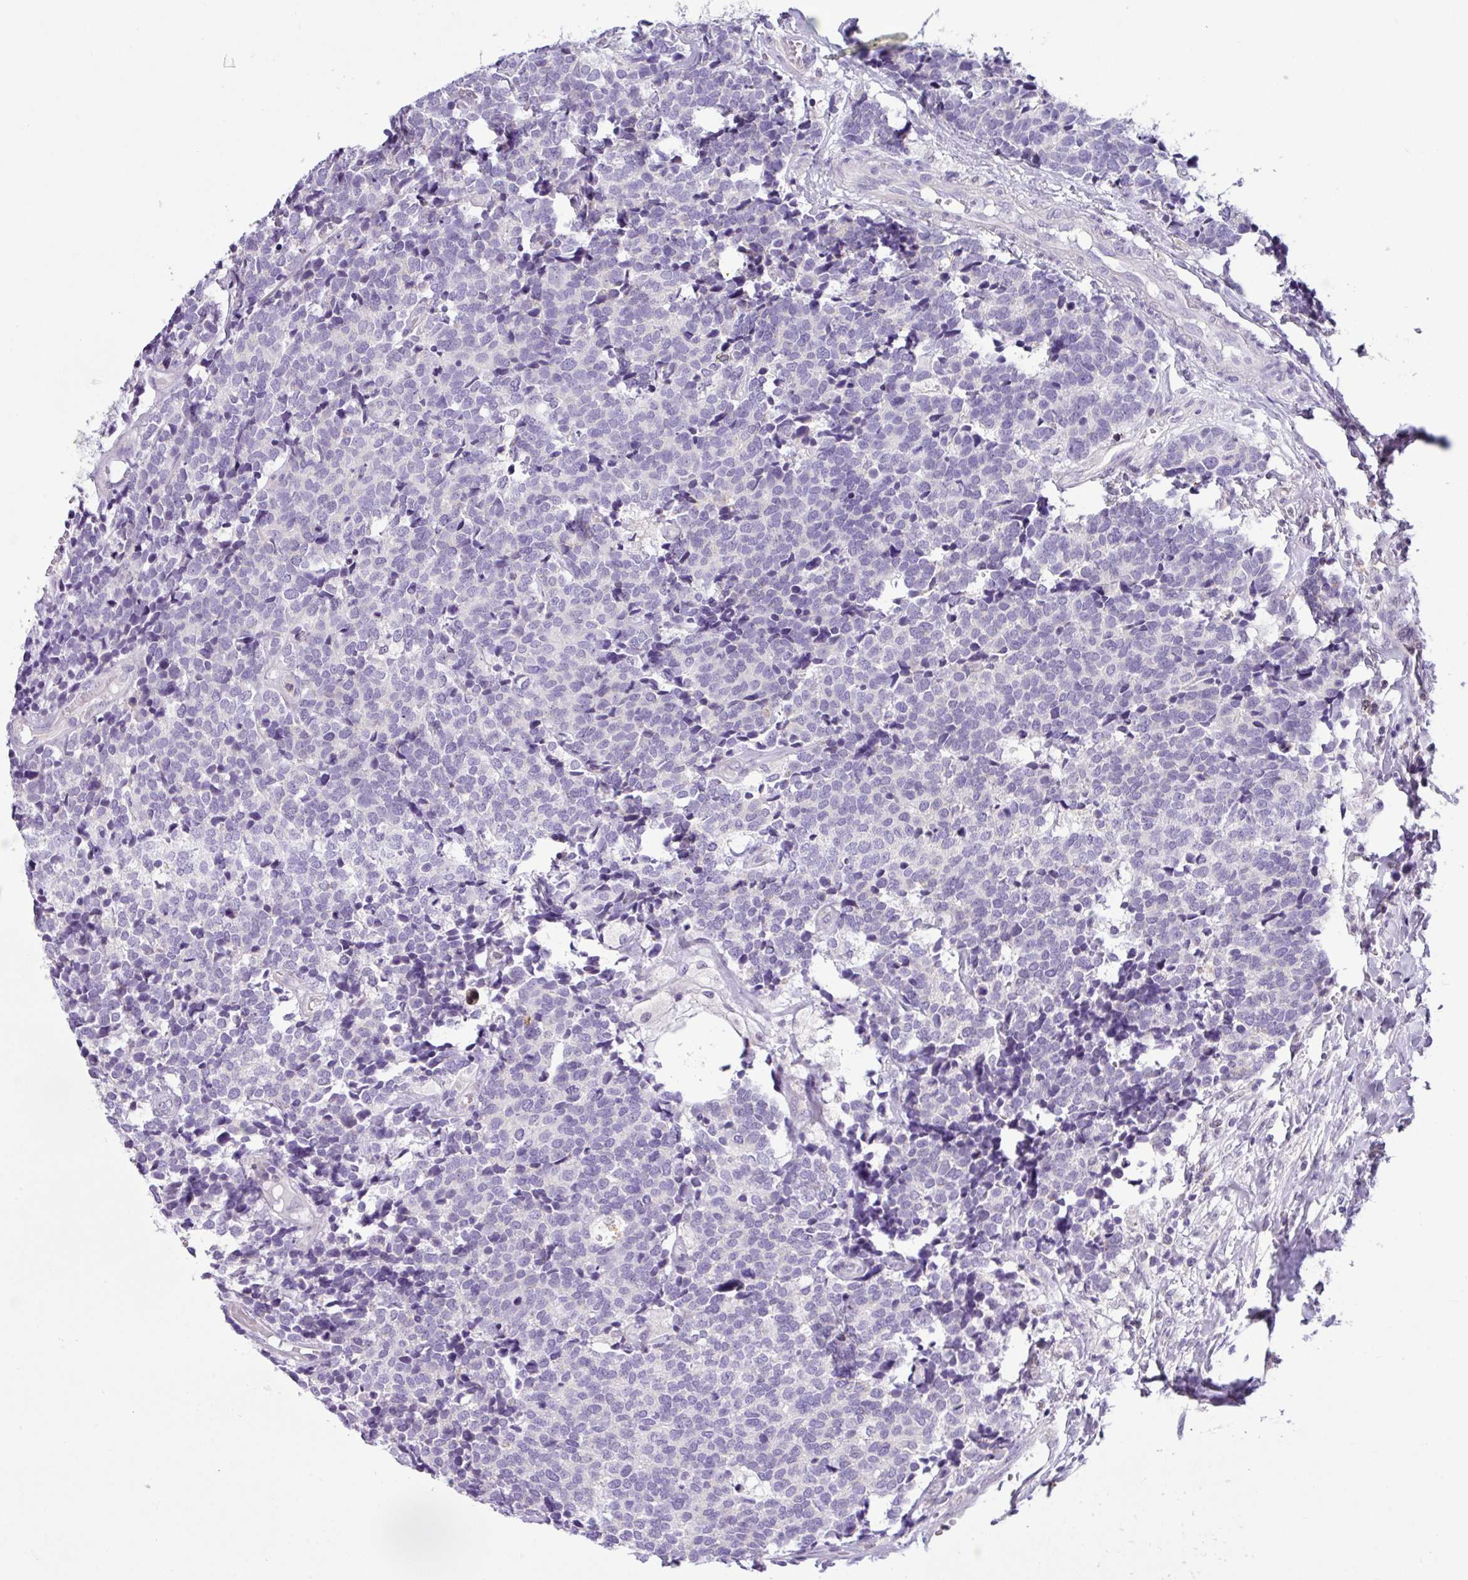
{"staining": {"intensity": "negative", "quantity": "none", "location": "none"}, "tissue": "carcinoid", "cell_type": "Tumor cells", "image_type": "cancer", "snomed": [{"axis": "morphology", "description": "Carcinoid, malignant, NOS"}, {"axis": "topography", "description": "Skin"}], "caption": "IHC micrograph of human carcinoid stained for a protein (brown), which reveals no positivity in tumor cells.", "gene": "HMCN2", "patient": {"sex": "female", "age": 79}}